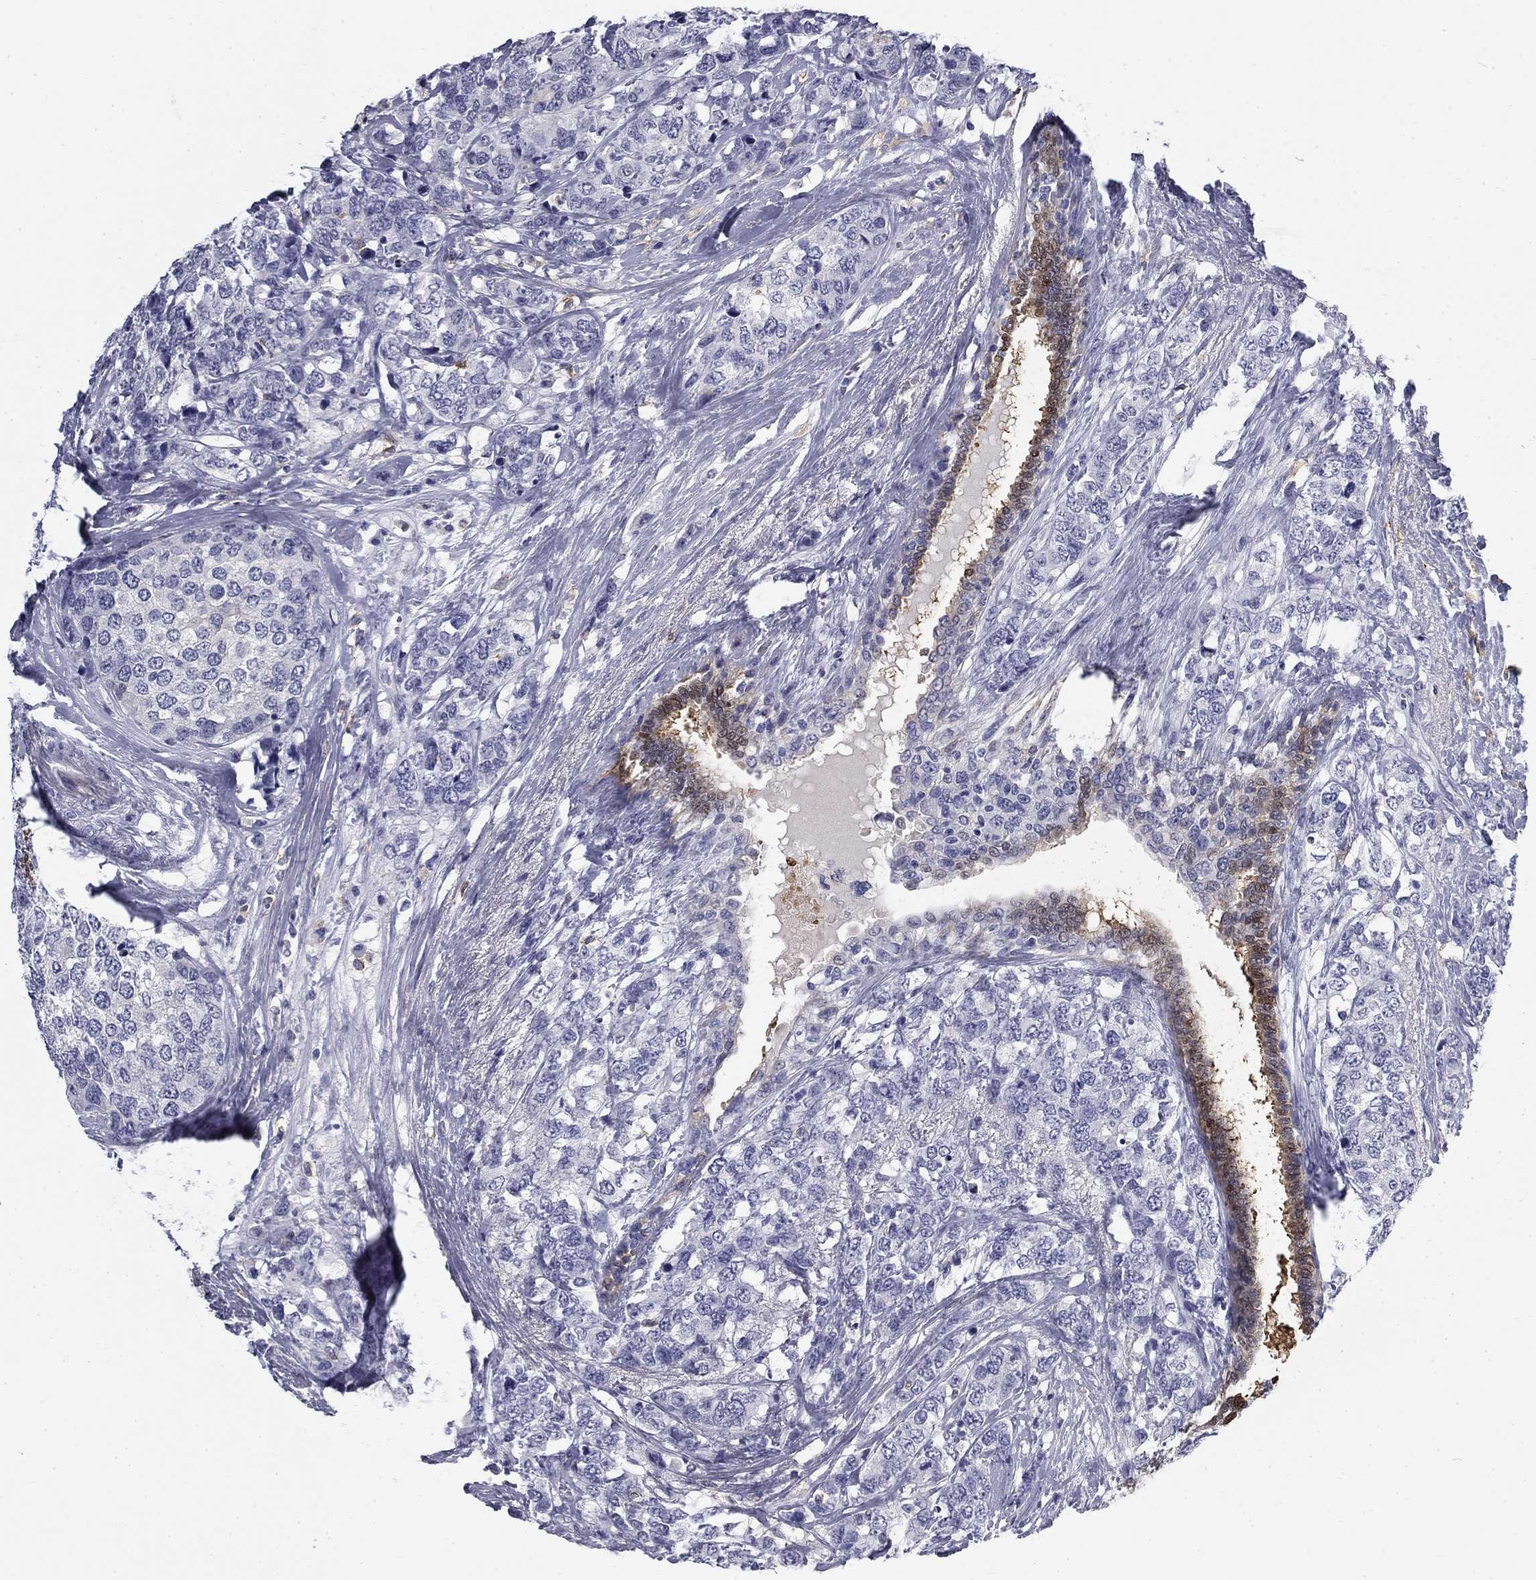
{"staining": {"intensity": "negative", "quantity": "none", "location": "none"}, "tissue": "breast cancer", "cell_type": "Tumor cells", "image_type": "cancer", "snomed": [{"axis": "morphology", "description": "Lobular carcinoma"}, {"axis": "topography", "description": "Breast"}], "caption": "Protein analysis of breast lobular carcinoma displays no significant staining in tumor cells.", "gene": "BCL2L14", "patient": {"sex": "female", "age": 59}}